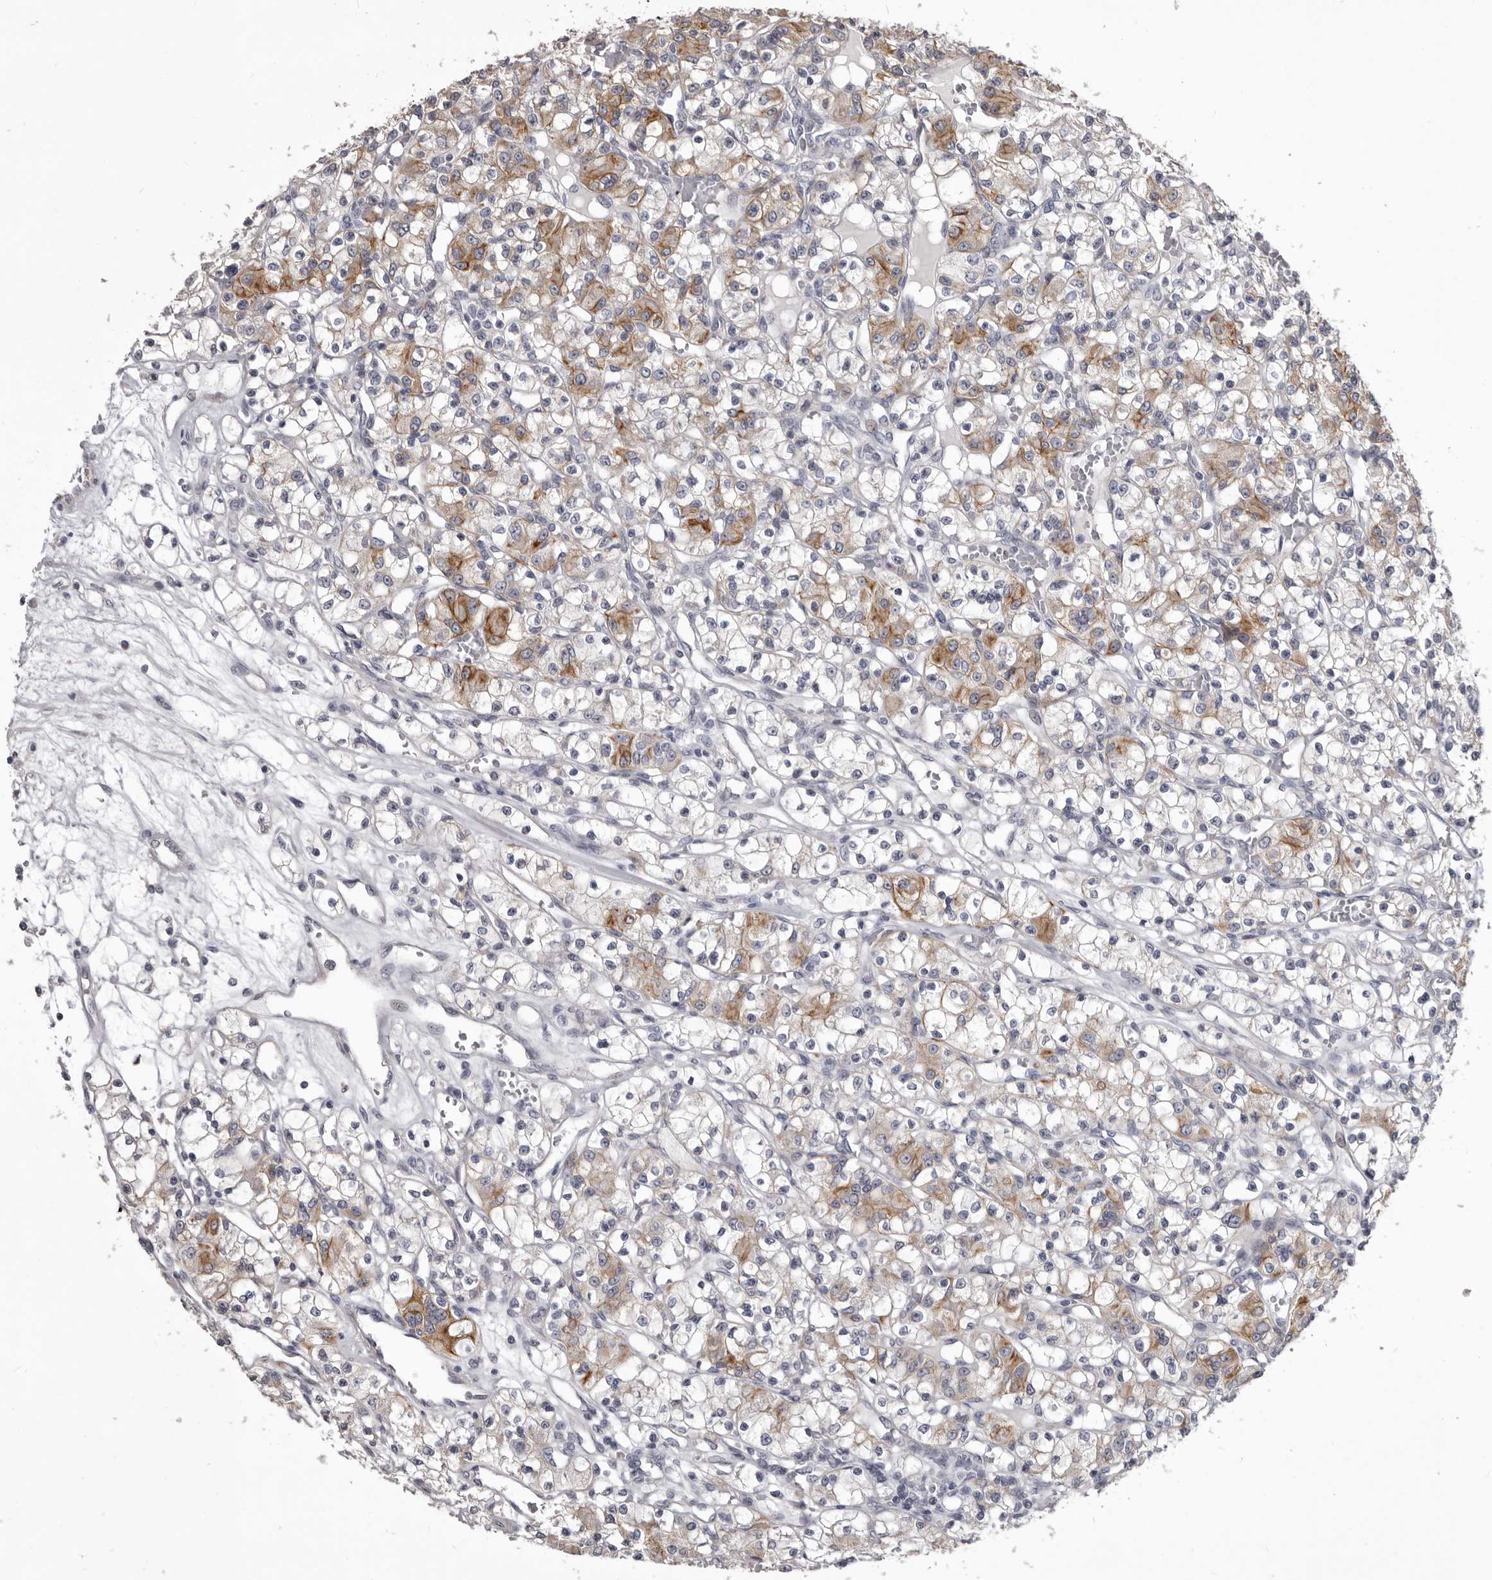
{"staining": {"intensity": "moderate", "quantity": "<25%", "location": "cytoplasmic/membranous"}, "tissue": "renal cancer", "cell_type": "Tumor cells", "image_type": "cancer", "snomed": [{"axis": "morphology", "description": "Adenocarcinoma, NOS"}, {"axis": "topography", "description": "Kidney"}], "caption": "Renal cancer tissue shows moderate cytoplasmic/membranous staining in approximately <25% of tumor cells", "gene": "LPAR6", "patient": {"sex": "female", "age": 59}}